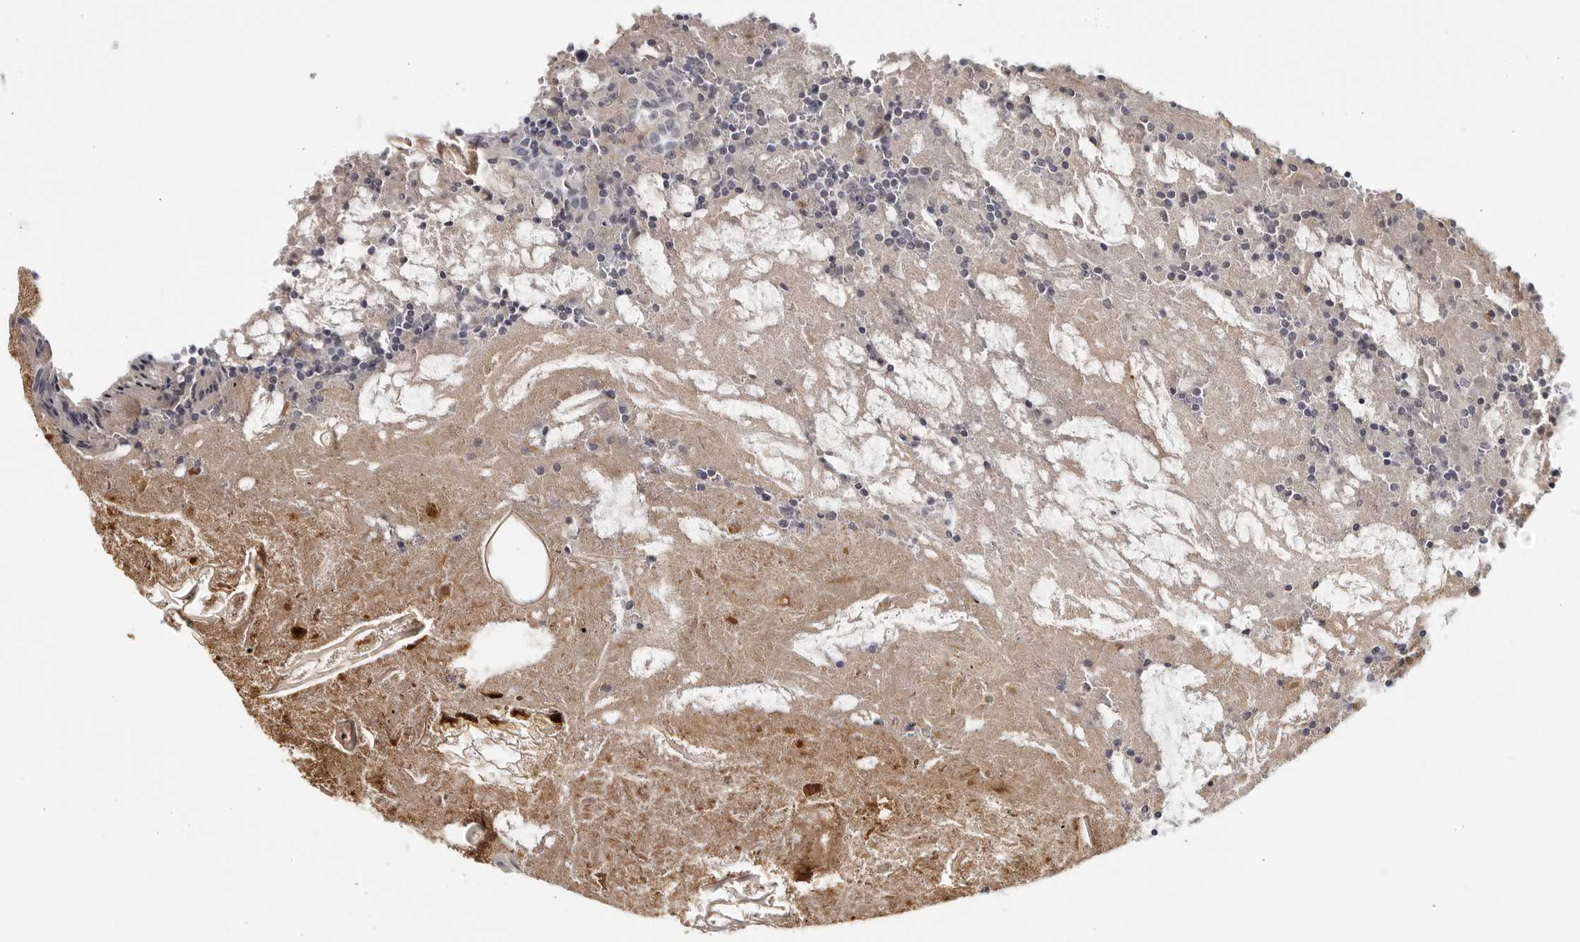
{"staining": {"intensity": "negative", "quantity": "none", "location": "none"}, "tissue": "appendix", "cell_type": "Glandular cells", "image_type": "normal", "snomed": [{"axis": "morphology", "description": "Normal tissue, NOS"}, {"axis": "topography", "description": "Appendix"}], "caption": "Image shows no significant protein expression in glandular cells of benign appendix. Nuclei are stained in blue.", "gene": "STRADB", "patient": {"sex": "female", "age": 17}}